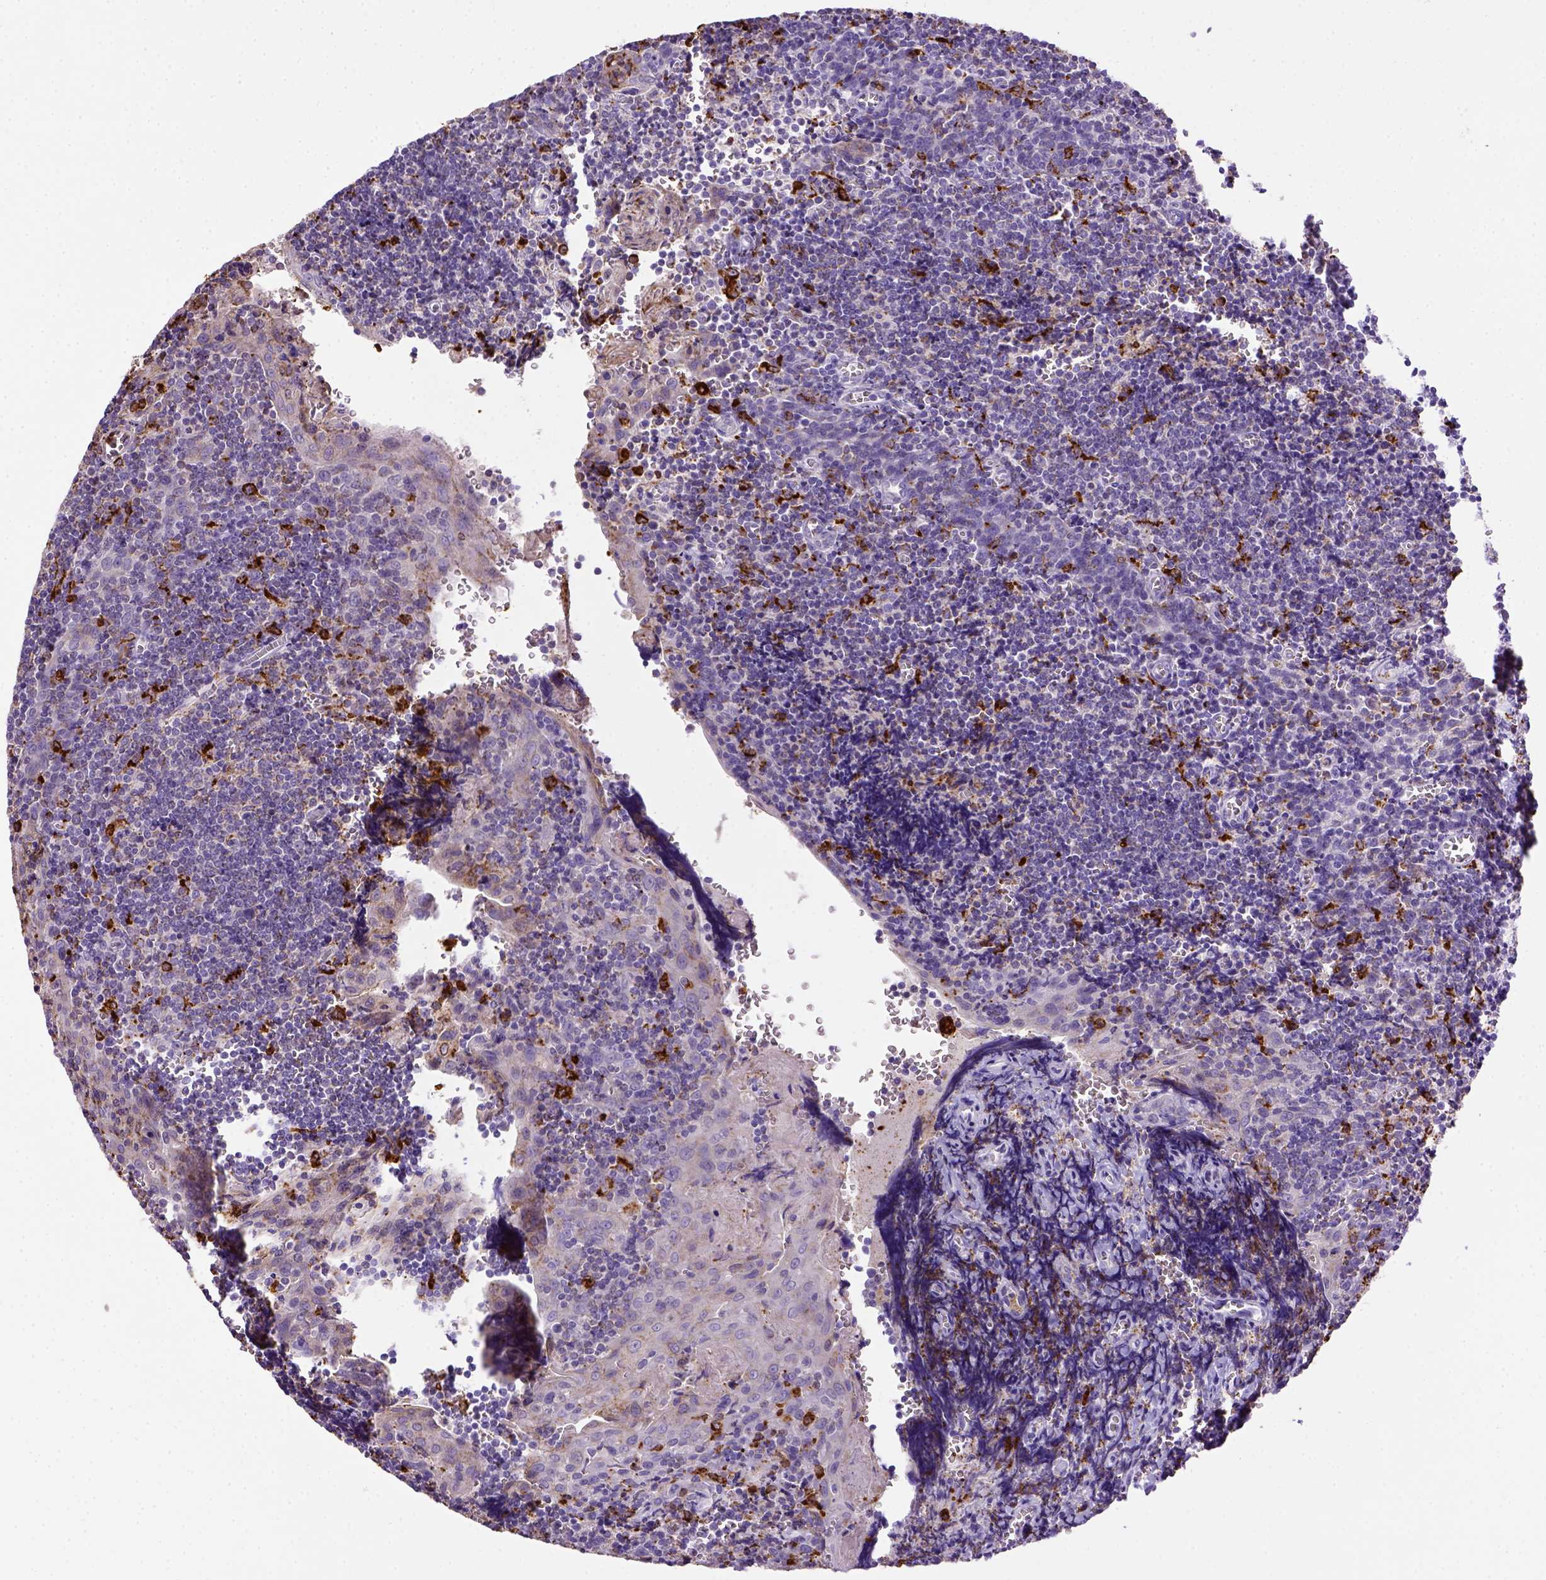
{"staining": {"intensity": "strong", "quantity": "<25%", "location": "cytoplasmic/membranous"}, "tissue": "tonsil", "cell_type": "Germinal center cells", "image_type": "normal", "snomed": [{"axis": "morphology", "description": "Normal tissue, NOS"}, {"axis": "morphology", "description": "Inflammation, NOS"}, {"axis": "topography", "description": "Tonsil"}], "caption": "High-power microscopy captured an immunohistochemistry image of benign tonsil, revealing strong cytoplasmic/membranous staining in about <25% of germinal center cells. The staining was performed using DAB, with brown indicating positive protein expression. Nuclei are stained blue with hematoxylin.", "gene": "CD68", "patient": {"sex": "female", "age": 31}}